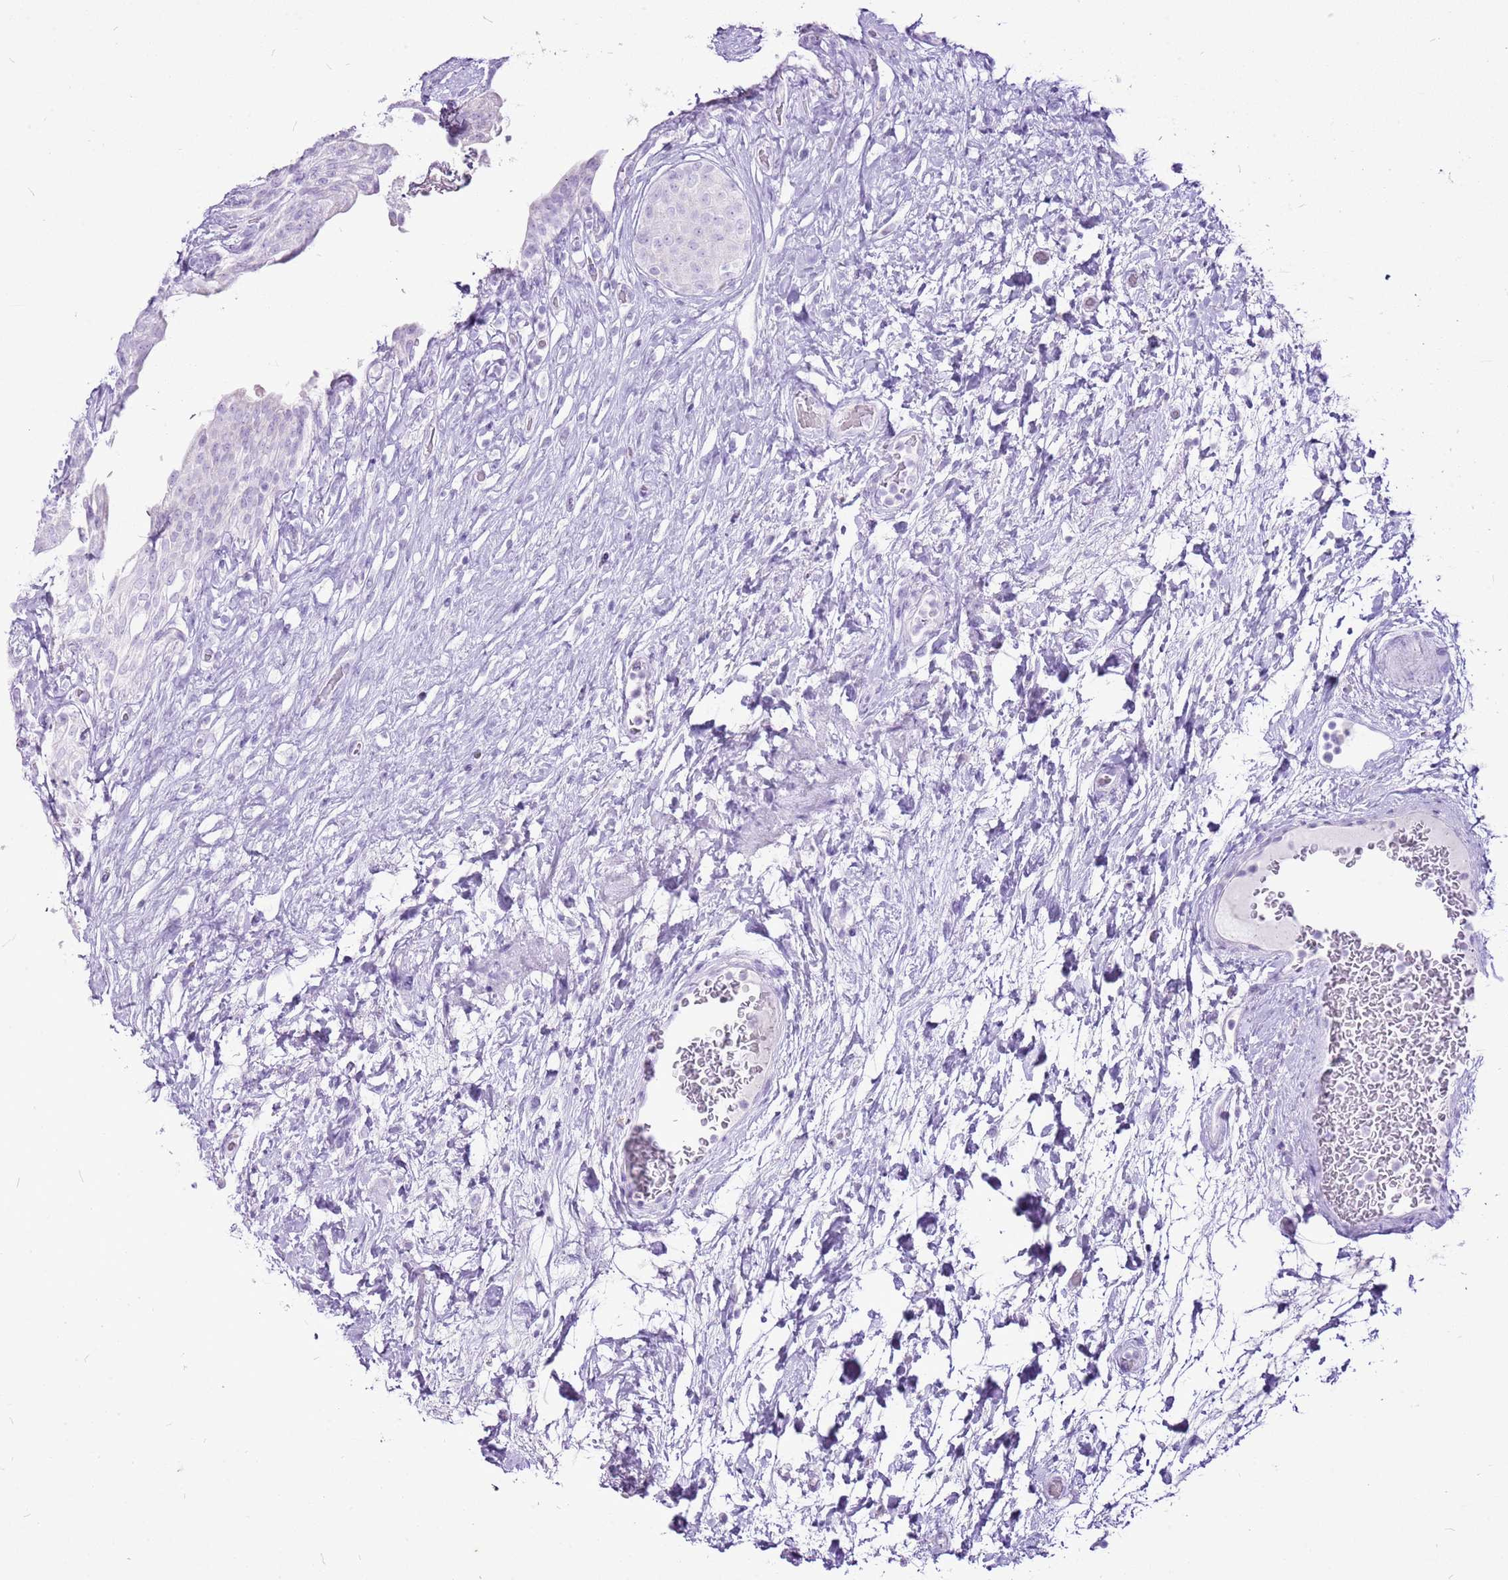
{"staining": {"intensity": "negative", "quantity": "none", "location": "none"}, "tissue": "urinary bladder", "cell_type": "Urothelial cells", "image_type": "normal", "snomed": [{"axis": "morphology", "description": "Normal tissue, NOS"}, {"axis": "topography", "description": "Urinary bladder"}], "caption": "IHC of normal urinary bladder exhibits no staining in urothelial cells.", "gene": "CNFN", "patient": {"sex": "male", "age": 74}}